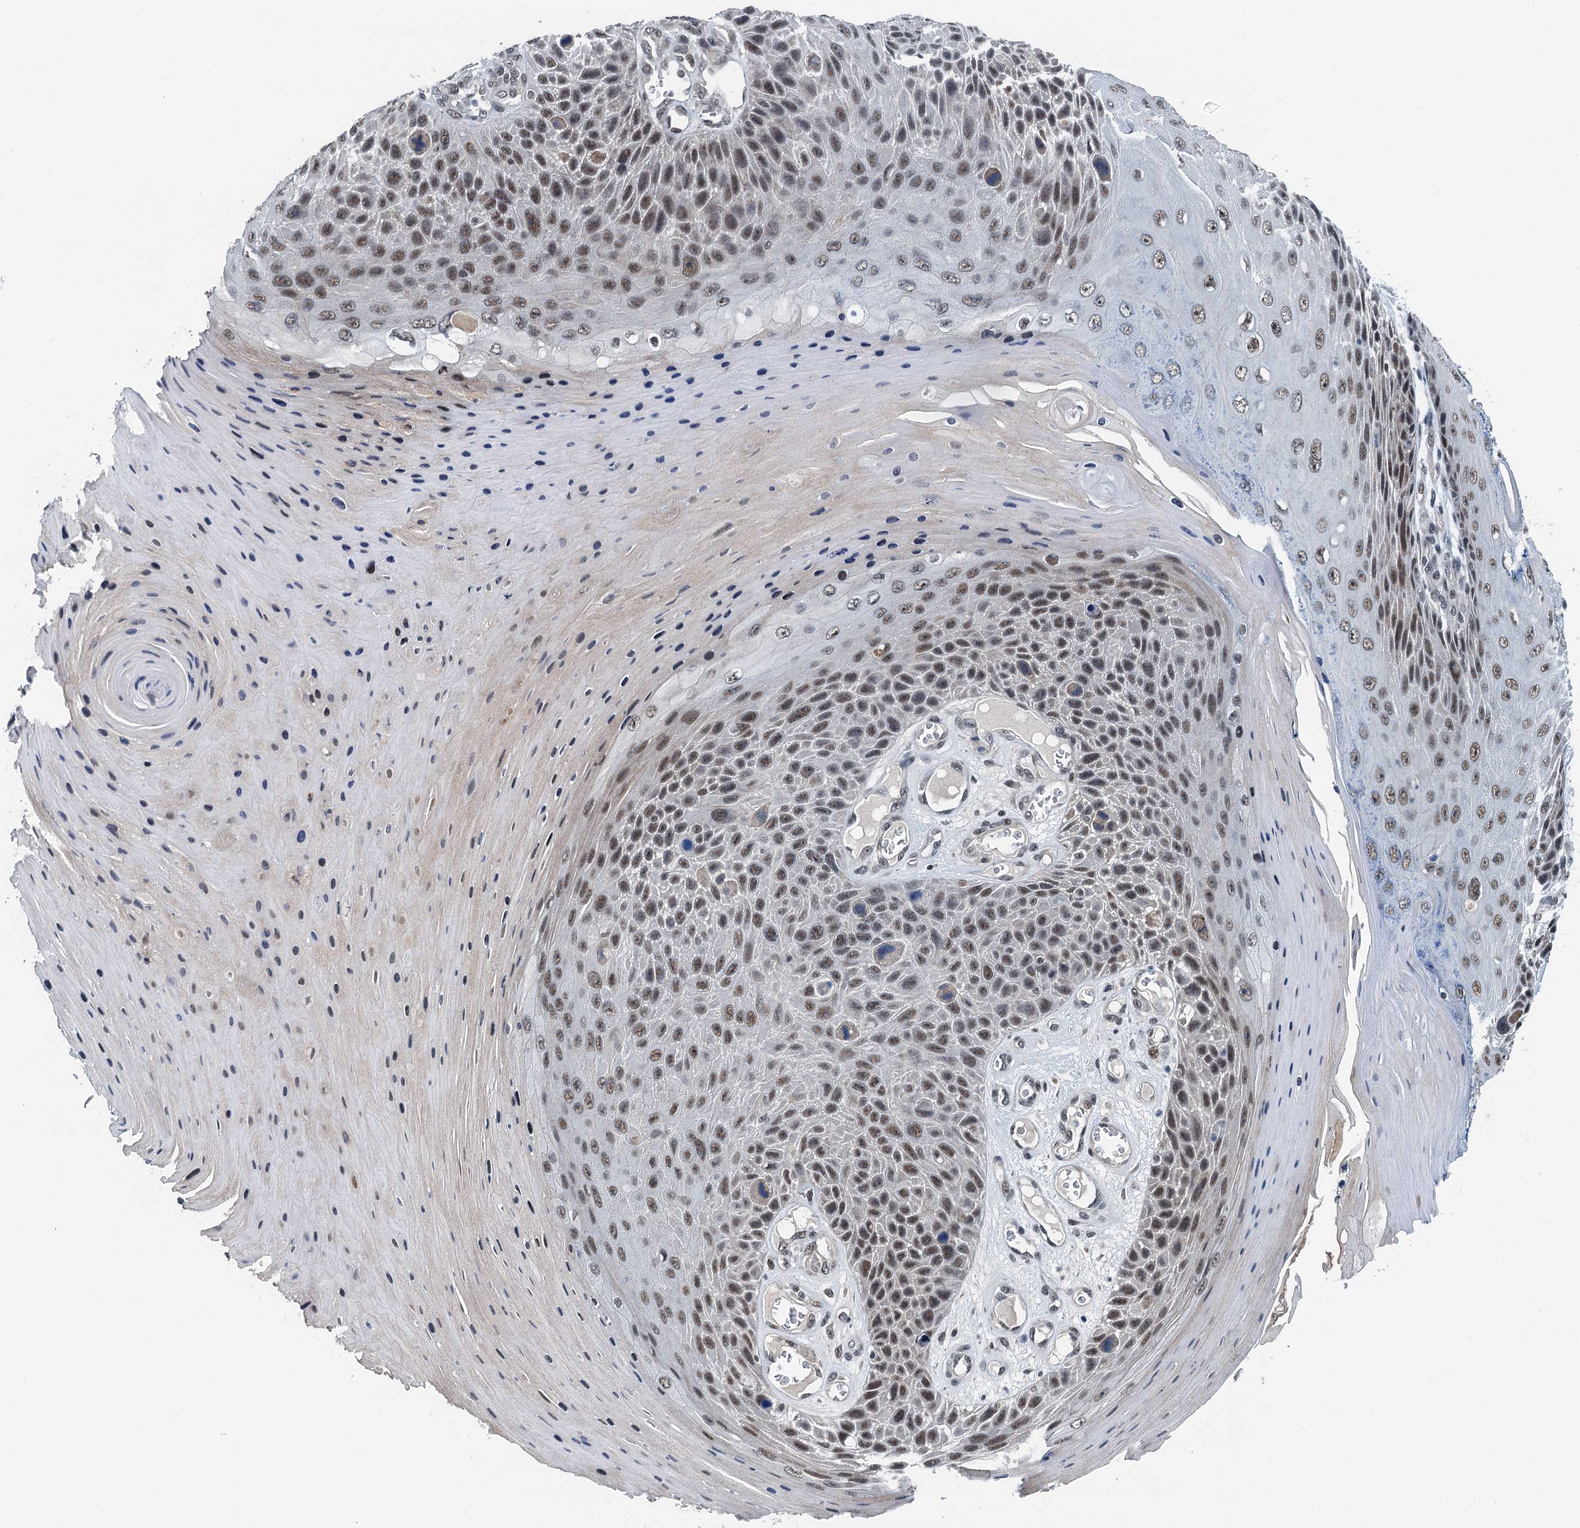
{"staining": {"intensity": "moderate", "quantity": ">75%", "location": "nuclear"}, "tissue": "skin cancer", "cell_type": "Tumor cells", "image_type": "cancer", "snomed": [{"axis": "morphology", "description": "Squamous cell carcinoma, NOS"}, {"axis": "topography", "description": "Skin"}], "caption": "IHC image of neoplastic tissue: skin squamous cell carcinoma stained using immunohistochemistry demonstrates medium levels of moderate protein expression localized specifically in the nuclear of tumor cells, appearing as a nuclear brown color.", "gene": "MTA3", "patient": {"sex": "female", "age": 88}}